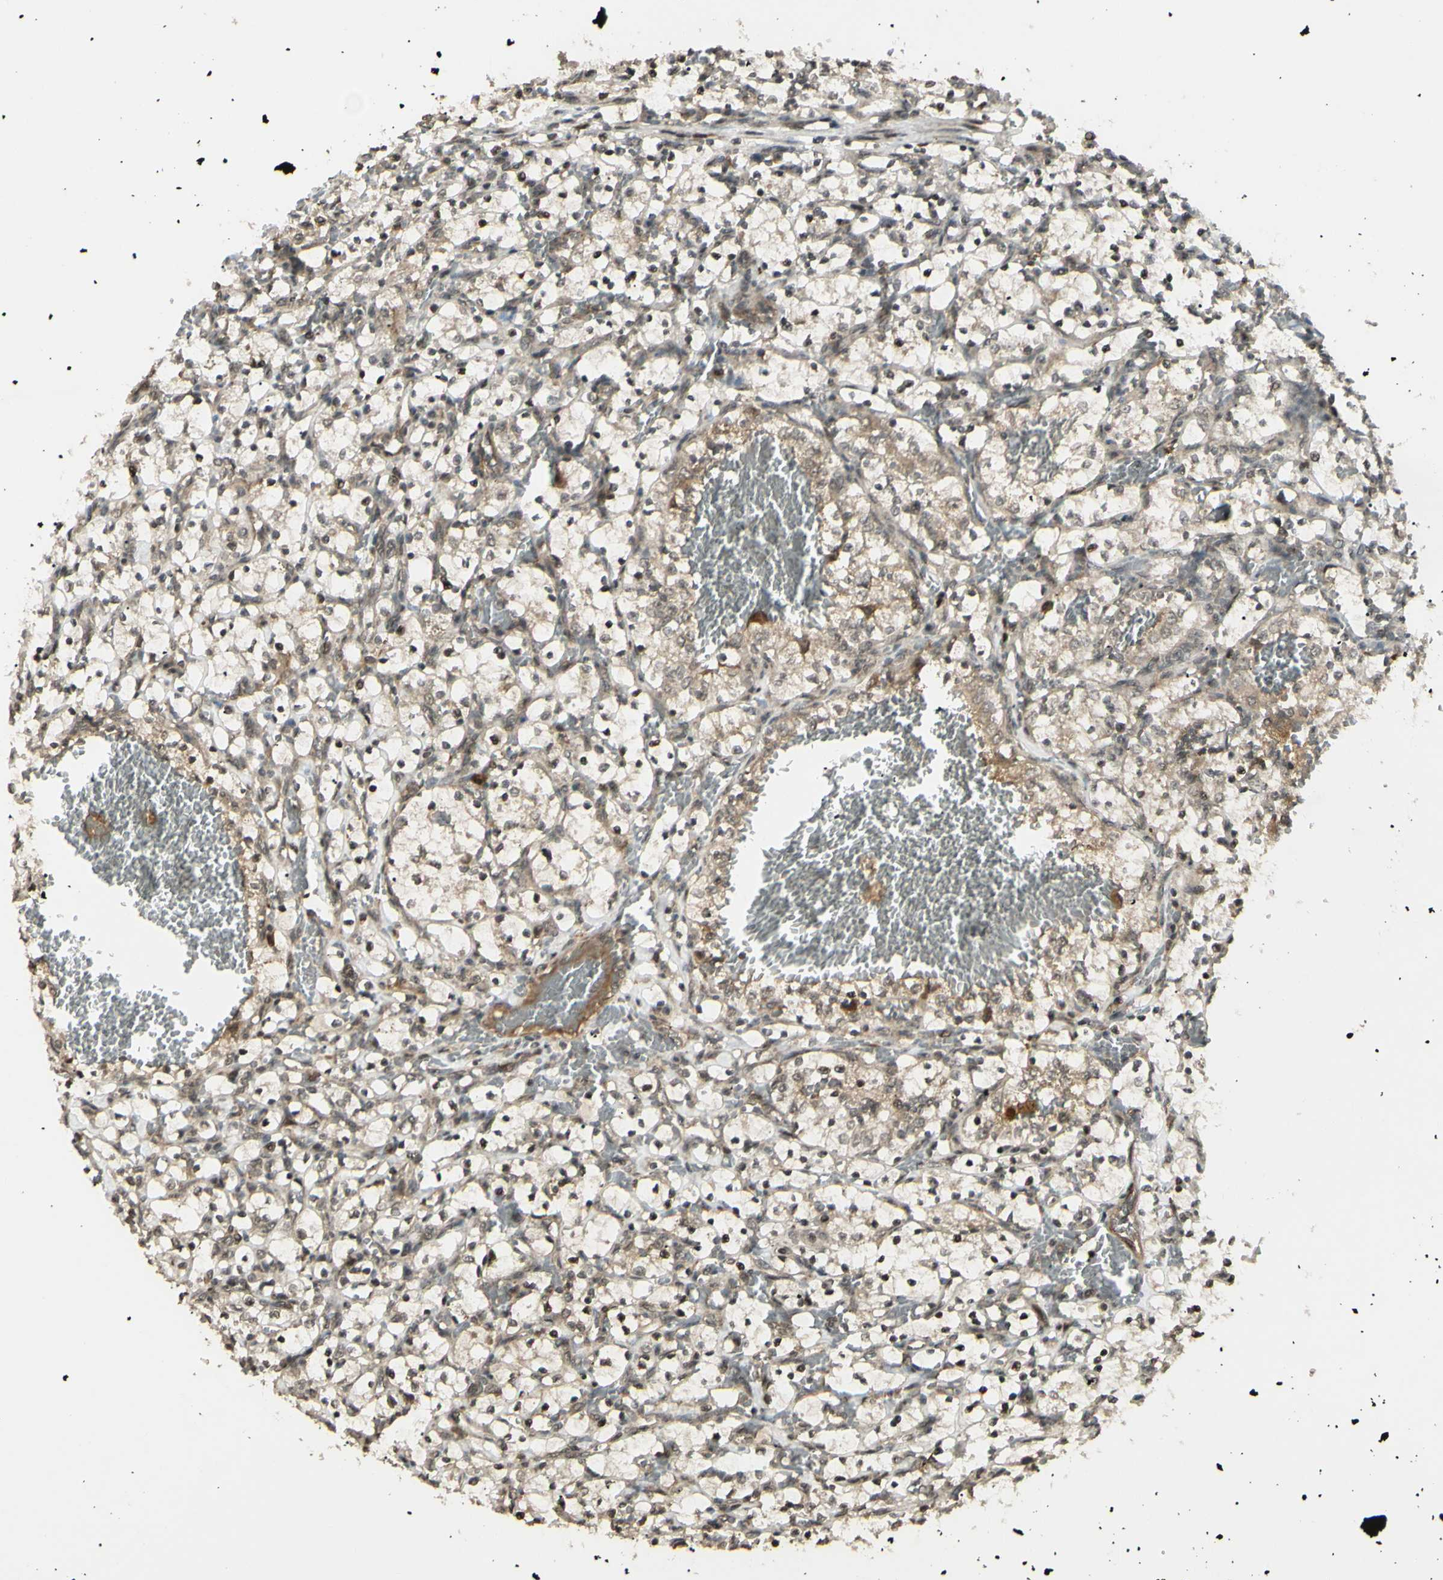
{"staining": {"intensity": "weak", "quantity": "25%-75%", "location": "cytoplasmic/membranous"}, "tissue": "renal cancer", "cell_type": "Tumor cells", "image_type": "cancer", "snomed": [{"axis": "morphology", "description": "Adenocarcinoma, NOS"}, {"axis": "topography", "description": "Kidney"}], "caption": "This is a histology image of immunohistochemistry (IHC) staining of renal cancer, which shows weak staining in the cytoplasmic/membranous of tumor cells.", "gene": "BLNK", "patient": {"sex": "female", "age": 69}}